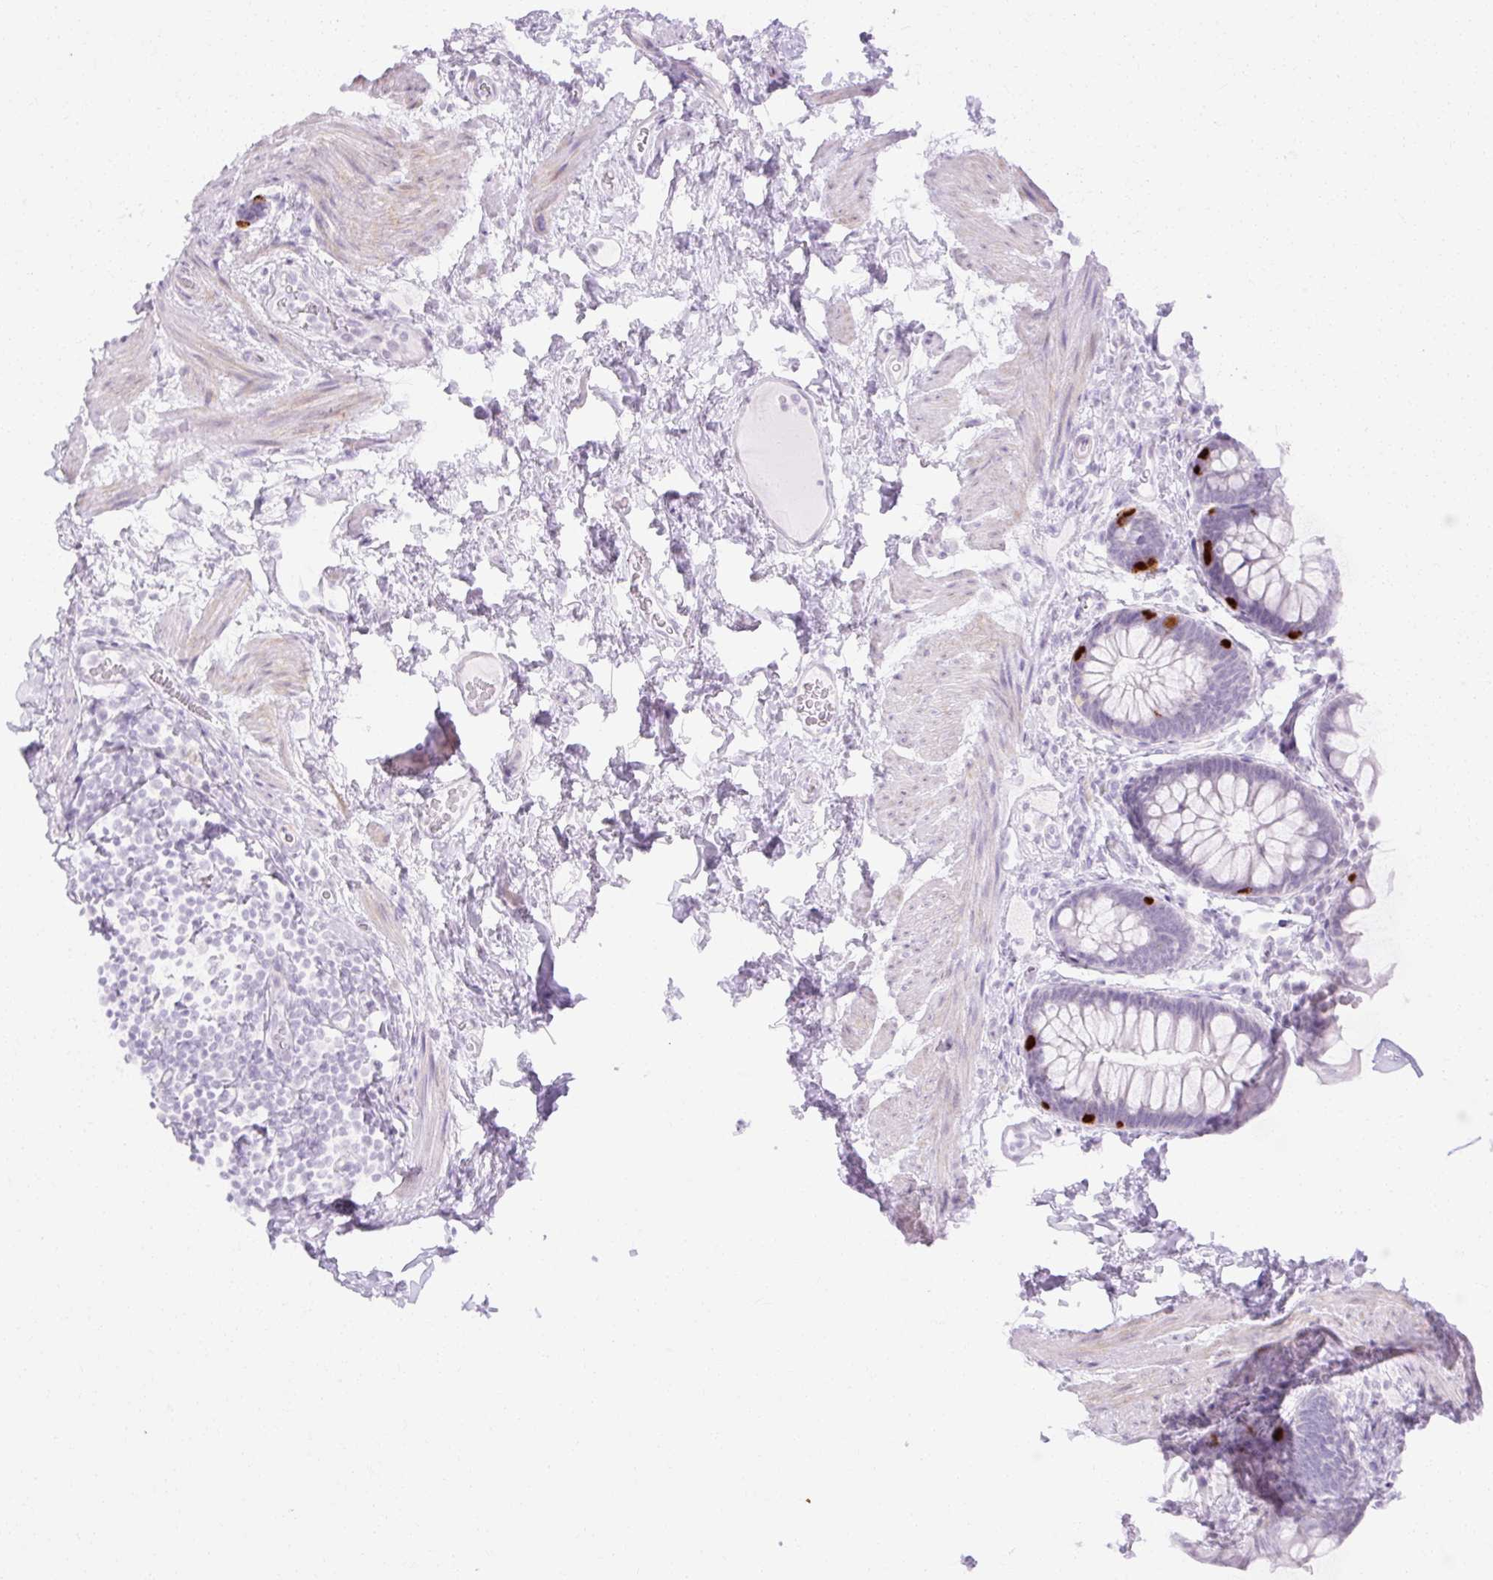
{"staining": {"intensity": "strong", "quantity": "<25%", "location": "cytoplasmic/membranous"}, "tissue": "rectum", "cell_type": "Glandular cells", "image_type": "normal", "snomed": [{"axis": "morphology", "description": "Normal tissue, NOS"}, {"axis": "topography", "description": "Rectum"}], "caption": "The micrograph shows staining of normal rectum, revealing strong cytoplasmic/membranous protein positivity (brown color) within glandular cells.", "gene": "C3orf49", "patient": {"sex": "female", "age": 69}}